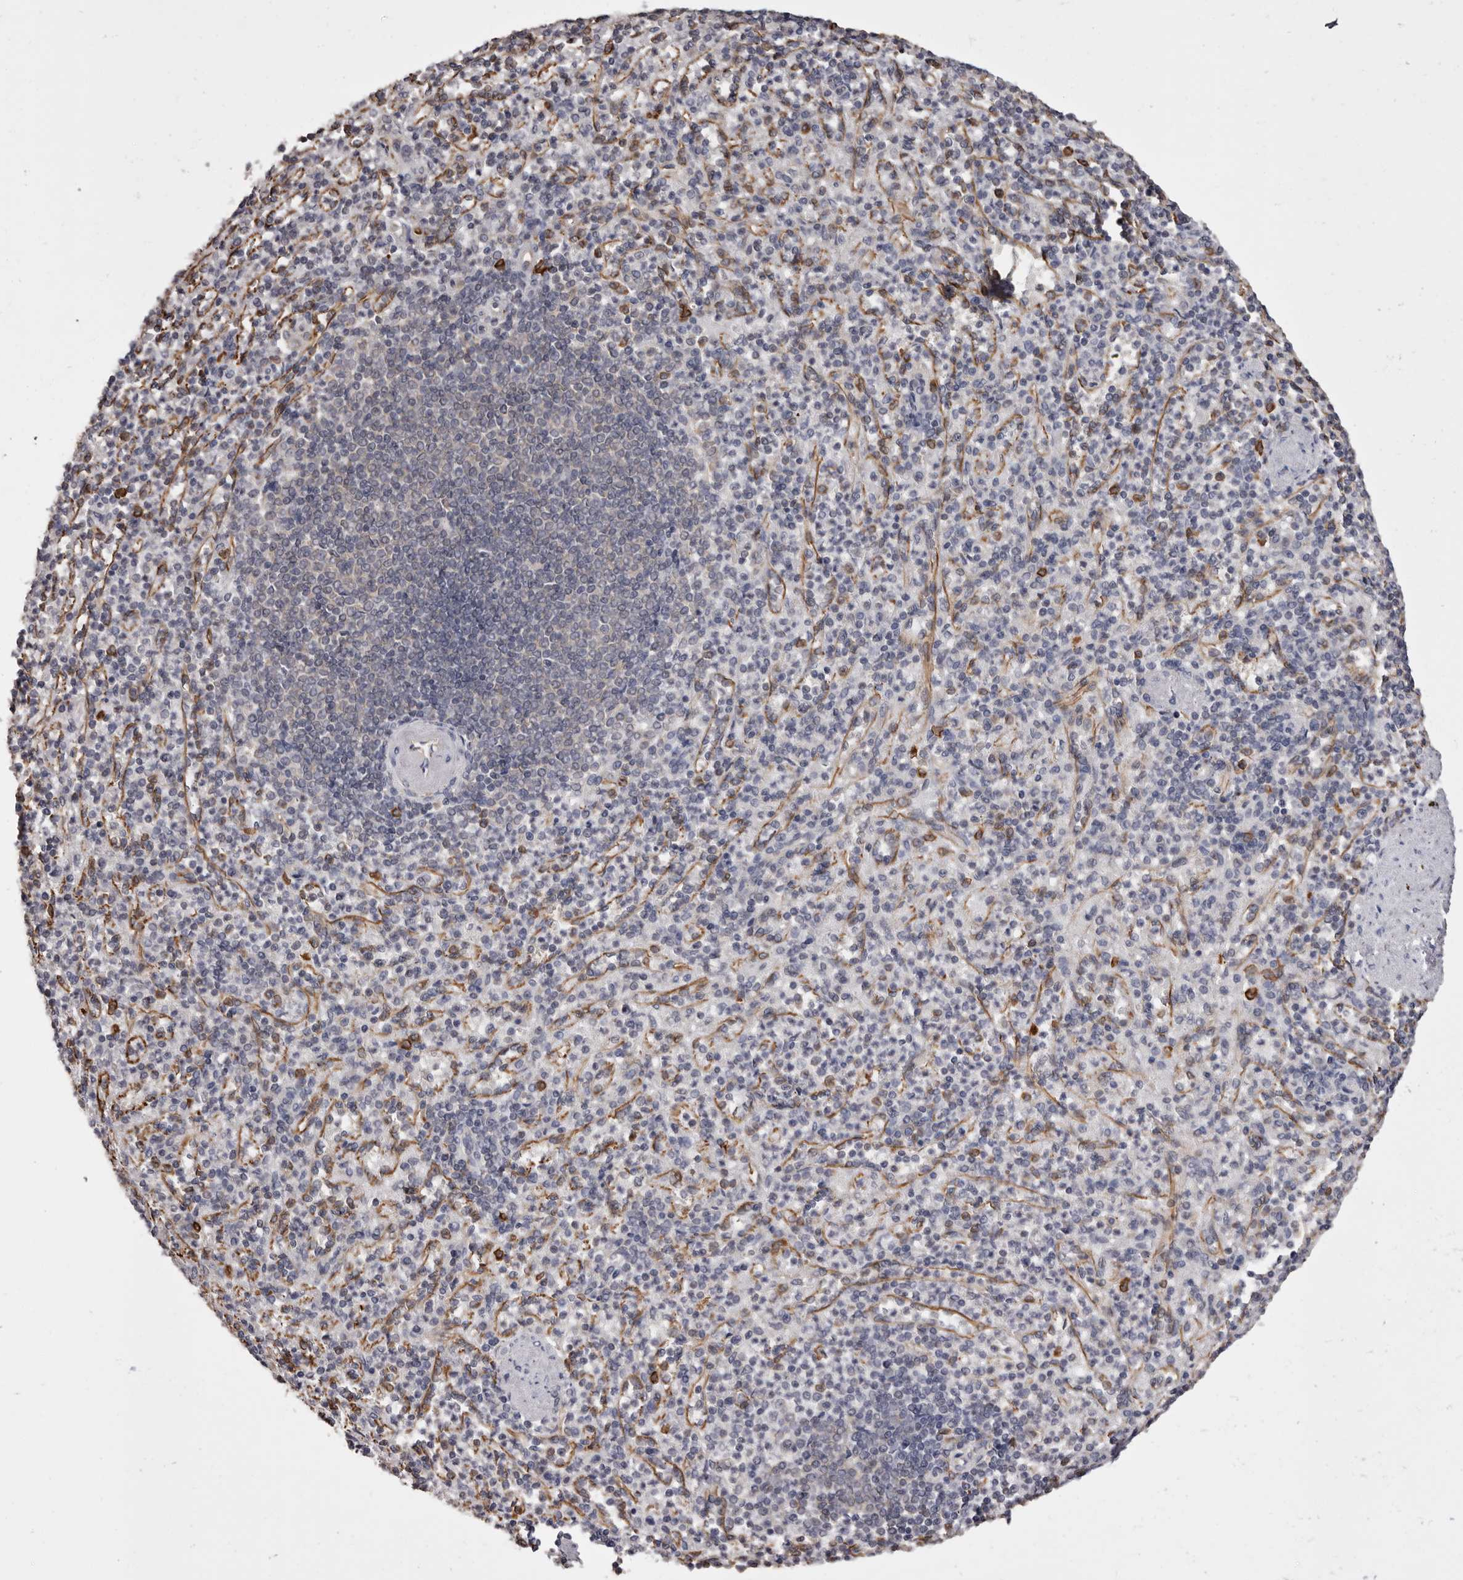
{"staining": {"intensity": "strong", "quantity": "<25%", "location": "cytoplasmic/membranous"}, "tissue": "spleen", "cell_type": "Cells in red pulp", "image_type": "normal", "snomed": [{"axis": "morphology", "description": "Normal tissue, NOS"}, {"axis": "topography", "description": "Spleen"}], "caption": "Protein expression analysis of normal human spleen reveals strong cytoplasmic/membranous expression in about <25% of cells in red pulp. The staining is performed using DAB (3,3'-diaminobenzidine) brown chromogen to label protein expression. The nuclei are counter-stained blue using hematoxylin.", "gene": "TNNI1", "patient": {"sex": "female", "age": 74}}